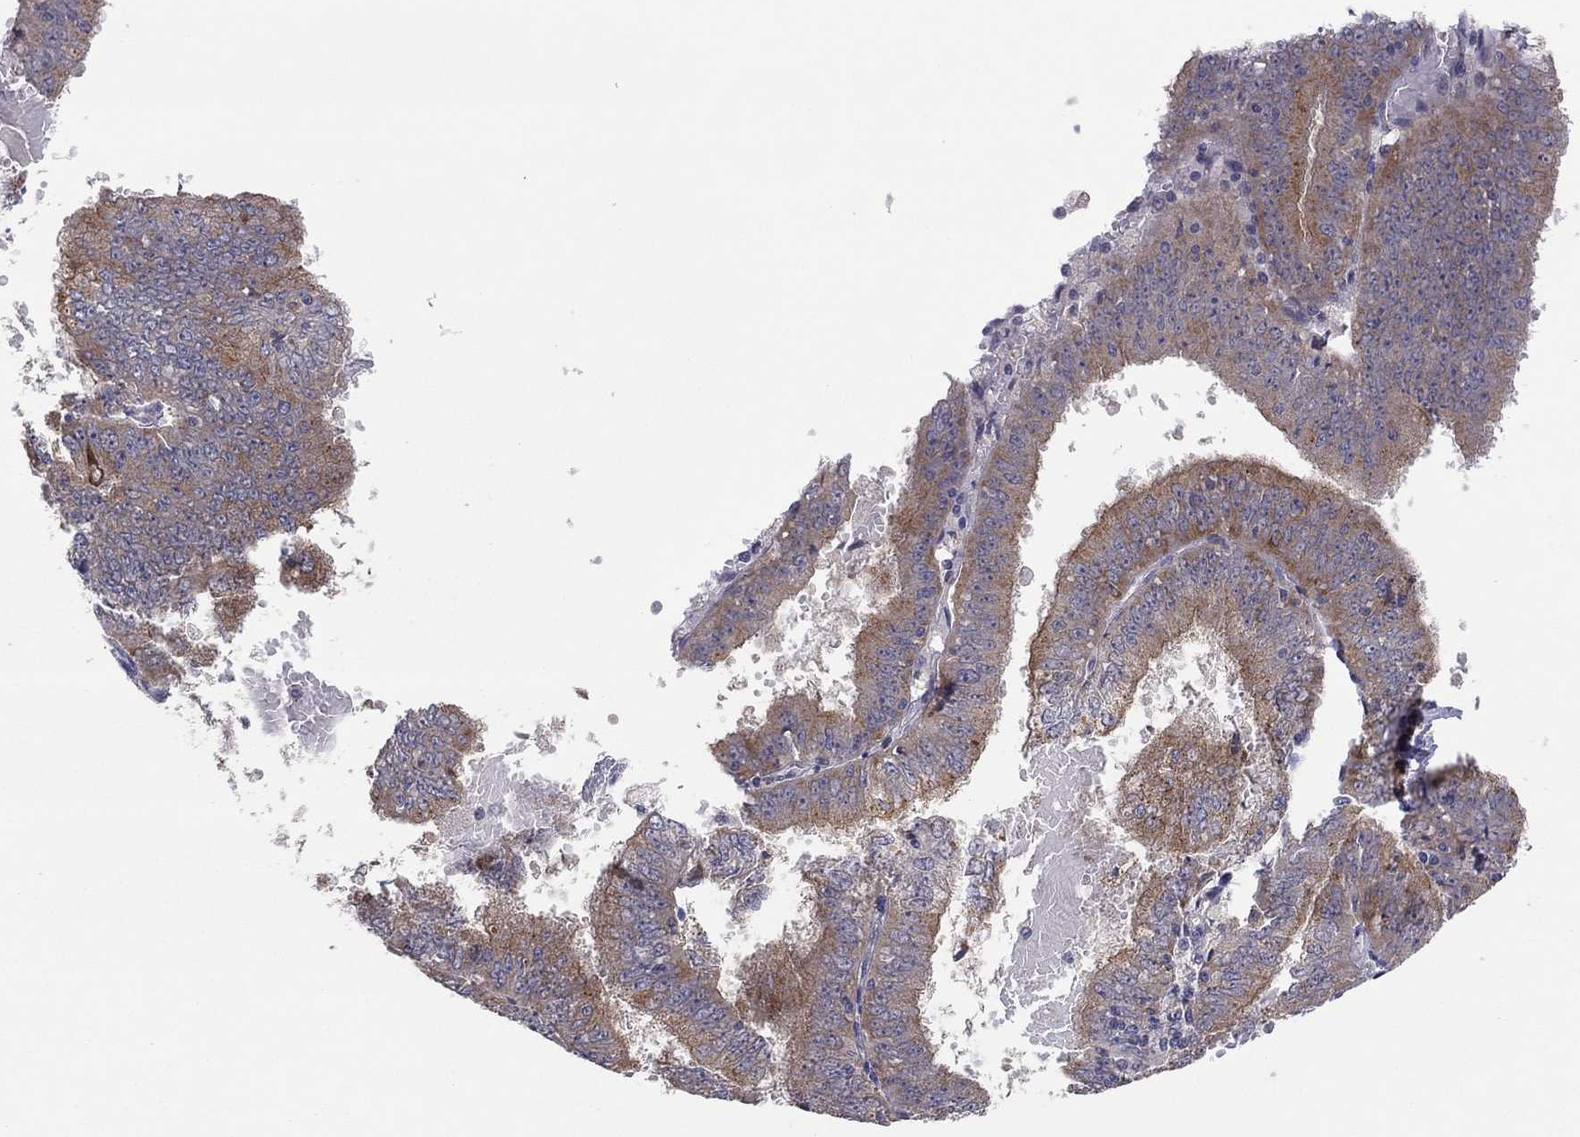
{"staining": {"intensity": "moderate", "quantity": "<25%", "location": "cytoplasmic/membranous"}, "tissue": "endometrial cancer", "cell_type": "Tumor cells", "image_type": "cancer", "snomed": [{"axis": "morphology", "description": "Adenocarcinoma, NOS"}, {"axis": "topography", "description": "Endometrium"}], "caption": "Immunohistochemical staining of endometrial cancer (adenocarcinoma) exhibits low levels of moderate cytoplasmic/membranous positivity in about <25% of tumor cells. (DAB (3,3'-diaminobenzidine) IHC, brown staining for protein, blue staining for nuclei).", "gene": "CRACDL", "patient": {"sex": "female", "age": 66}}